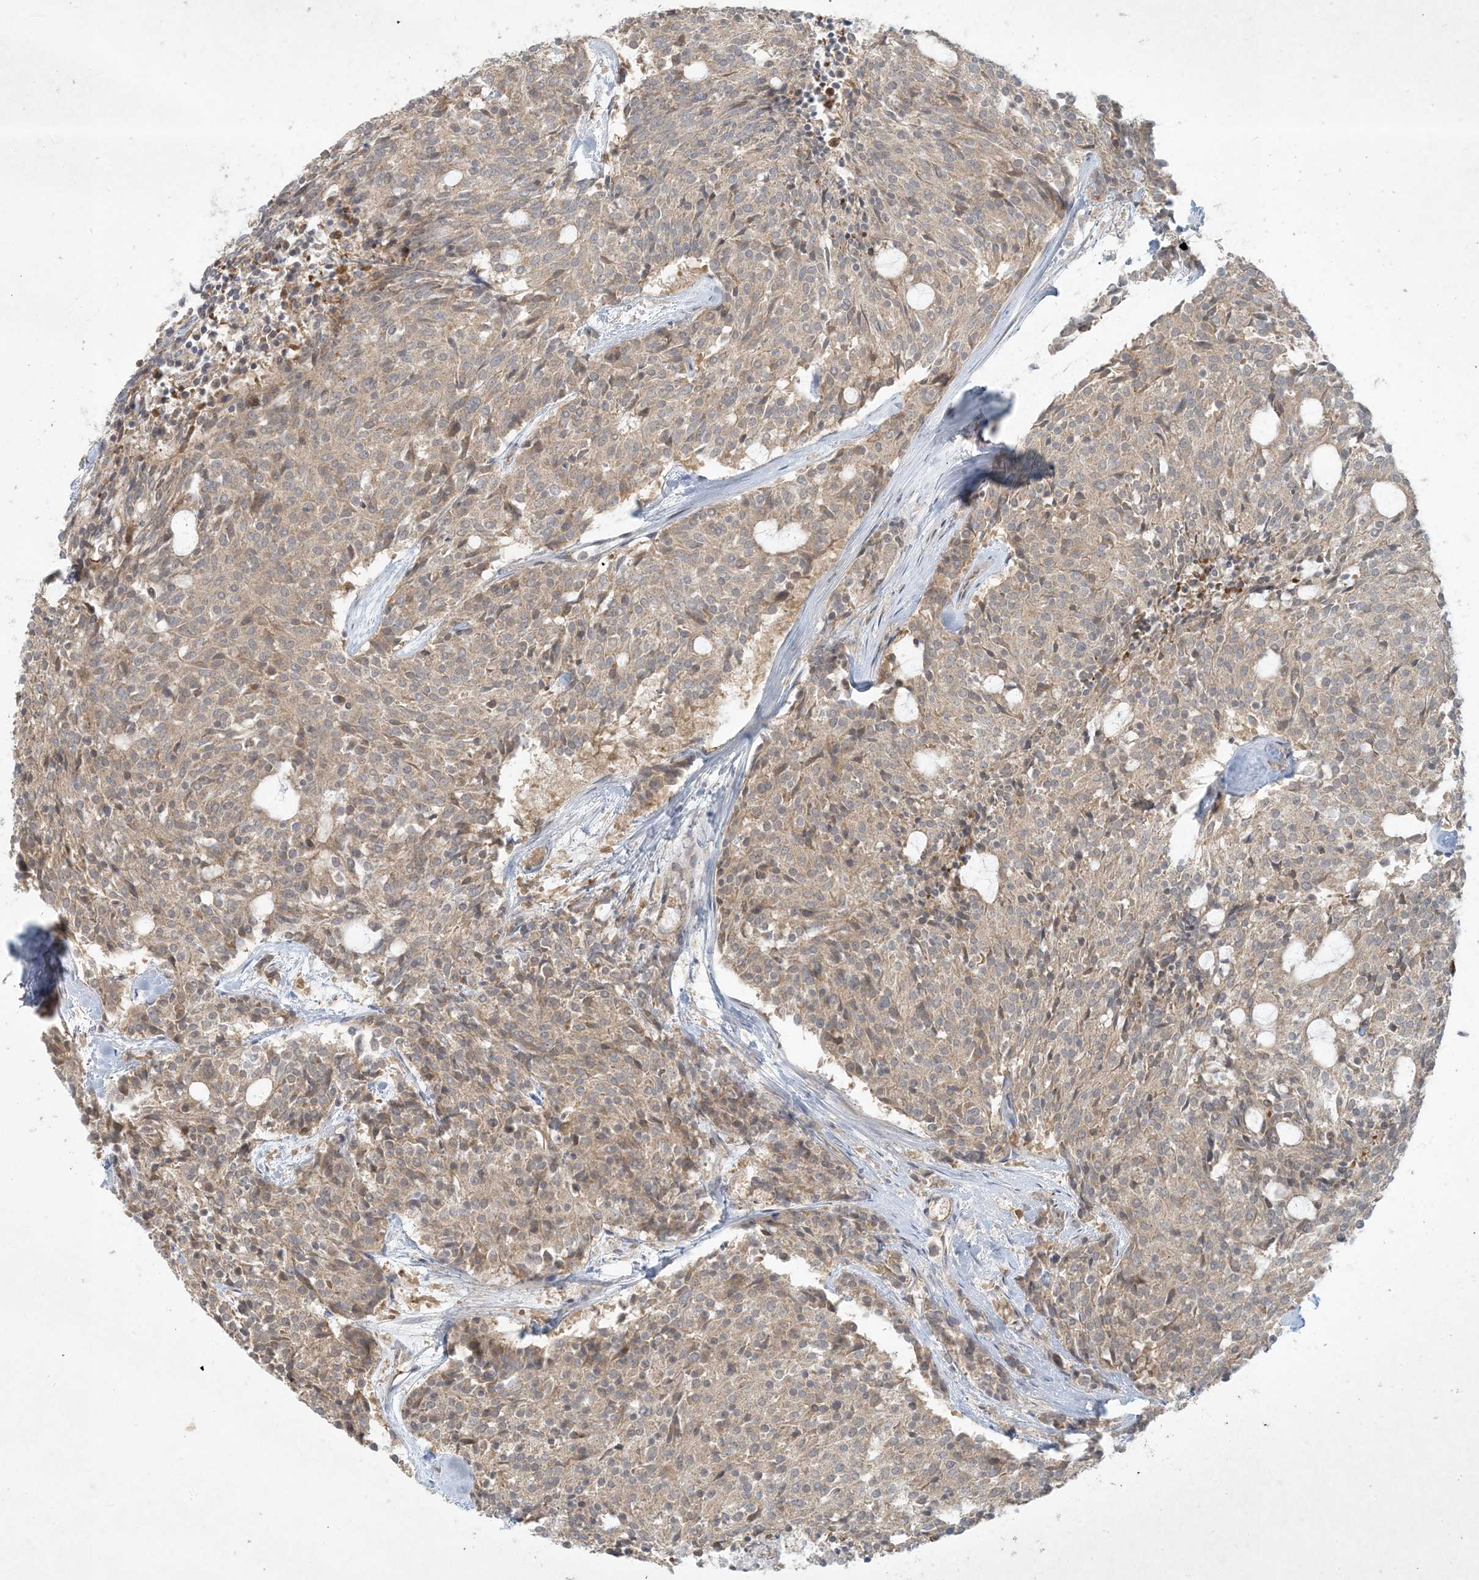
{"staining": {"intensity": "weak", "quantity": ">75%", "location": "cytoplasmic/membranous"}, "tissue": "carcinoid", "cell_type": "Tumor cells", "image_type": "cancer", "snomed": [{"axis": "morphology", "description": "Carcinoid, malignant, NOS"}, {"axis": "topography", "description": "Pancreas"}], "caption": "Tumor cells reveal low levels of weak cytoplasmic/membranous expression in about >75% of cells in human carcinoid (malignant).", "gene": "BCORL1", "patient": {"sex": "female", "age": 54}}